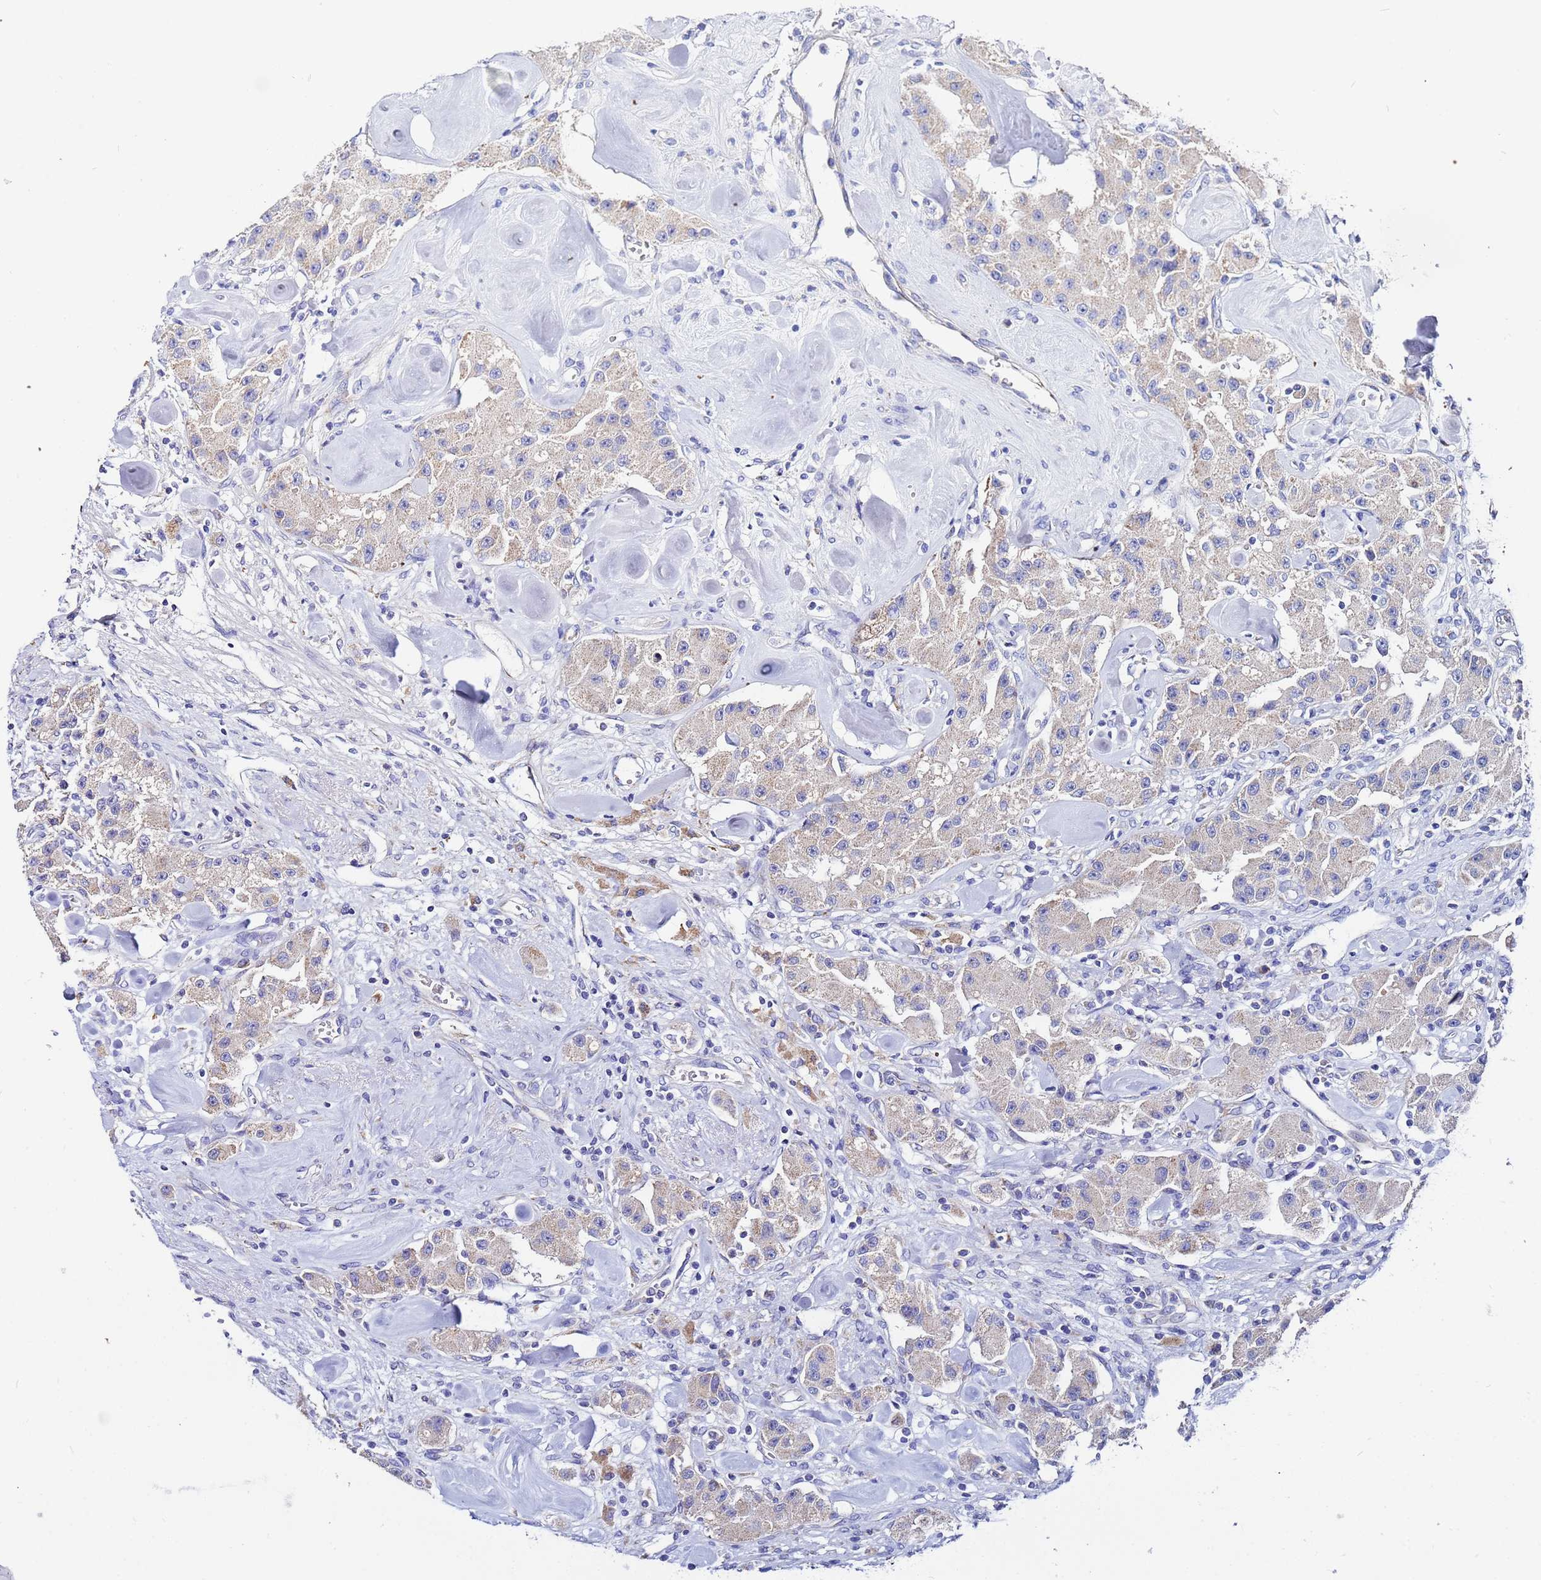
{"staining": {"intensity": "weak", "quantity": "<25%", "location": "cytoplasmic/membranous"}, "tissue": "carcinoid", "cell_type": "Tumor cells", "image_type": "cancer", "snomed": [{"axis": "morphology", "description": "Carcinoid, malignant, NOS"}, {"axis": "topography", "description": "Pancreas"}], "caption": "An IHC histopathology image of carcinoid (malignant) is shown. There is no staining in tumor cells of carcinoid (malignant).", "gene": "FAHD2A", "patient": {"sex": "male", "age": 41}}